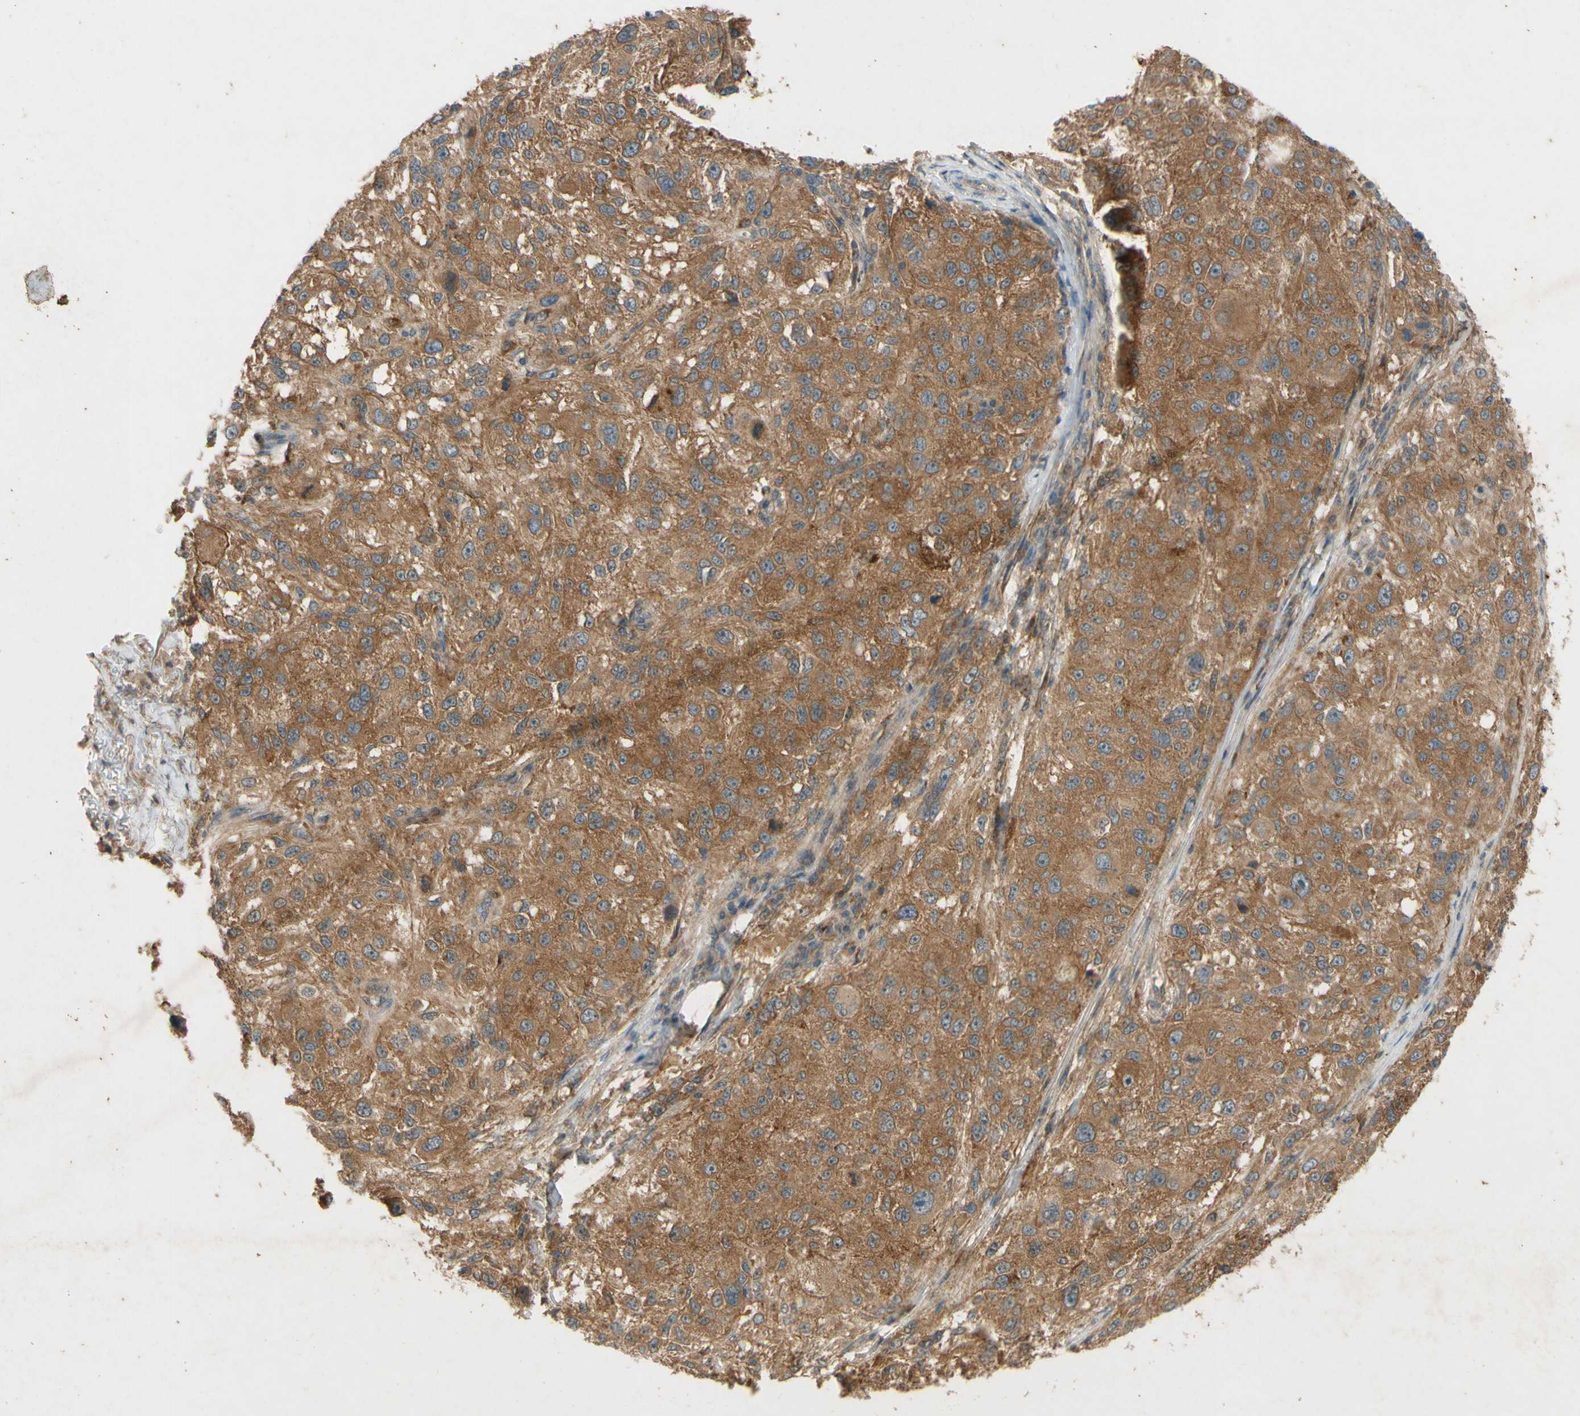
{"staining": {"intensity": "moderate", "quantity": ">75%", "location": "cytoplasmic/membranous"}, "tissue": "melanoma", "cell_type": "Tumor cells", "image_type": "cancer", "snomed": [{"axis": "morphology", "description": "Necrosis, NOS"}, {"axis": "morphology", "description": "Malignant melanoma, NOS"}, {"axis": "topography", "description": "Skin"}], "caption": "Tumor cells display medium levels of moderate cytoplasmic/membranous expression in about >75% of cells in melanoma.", "gene": "ATP6V1F", "patient": {"sex": "female", "age": 87}}